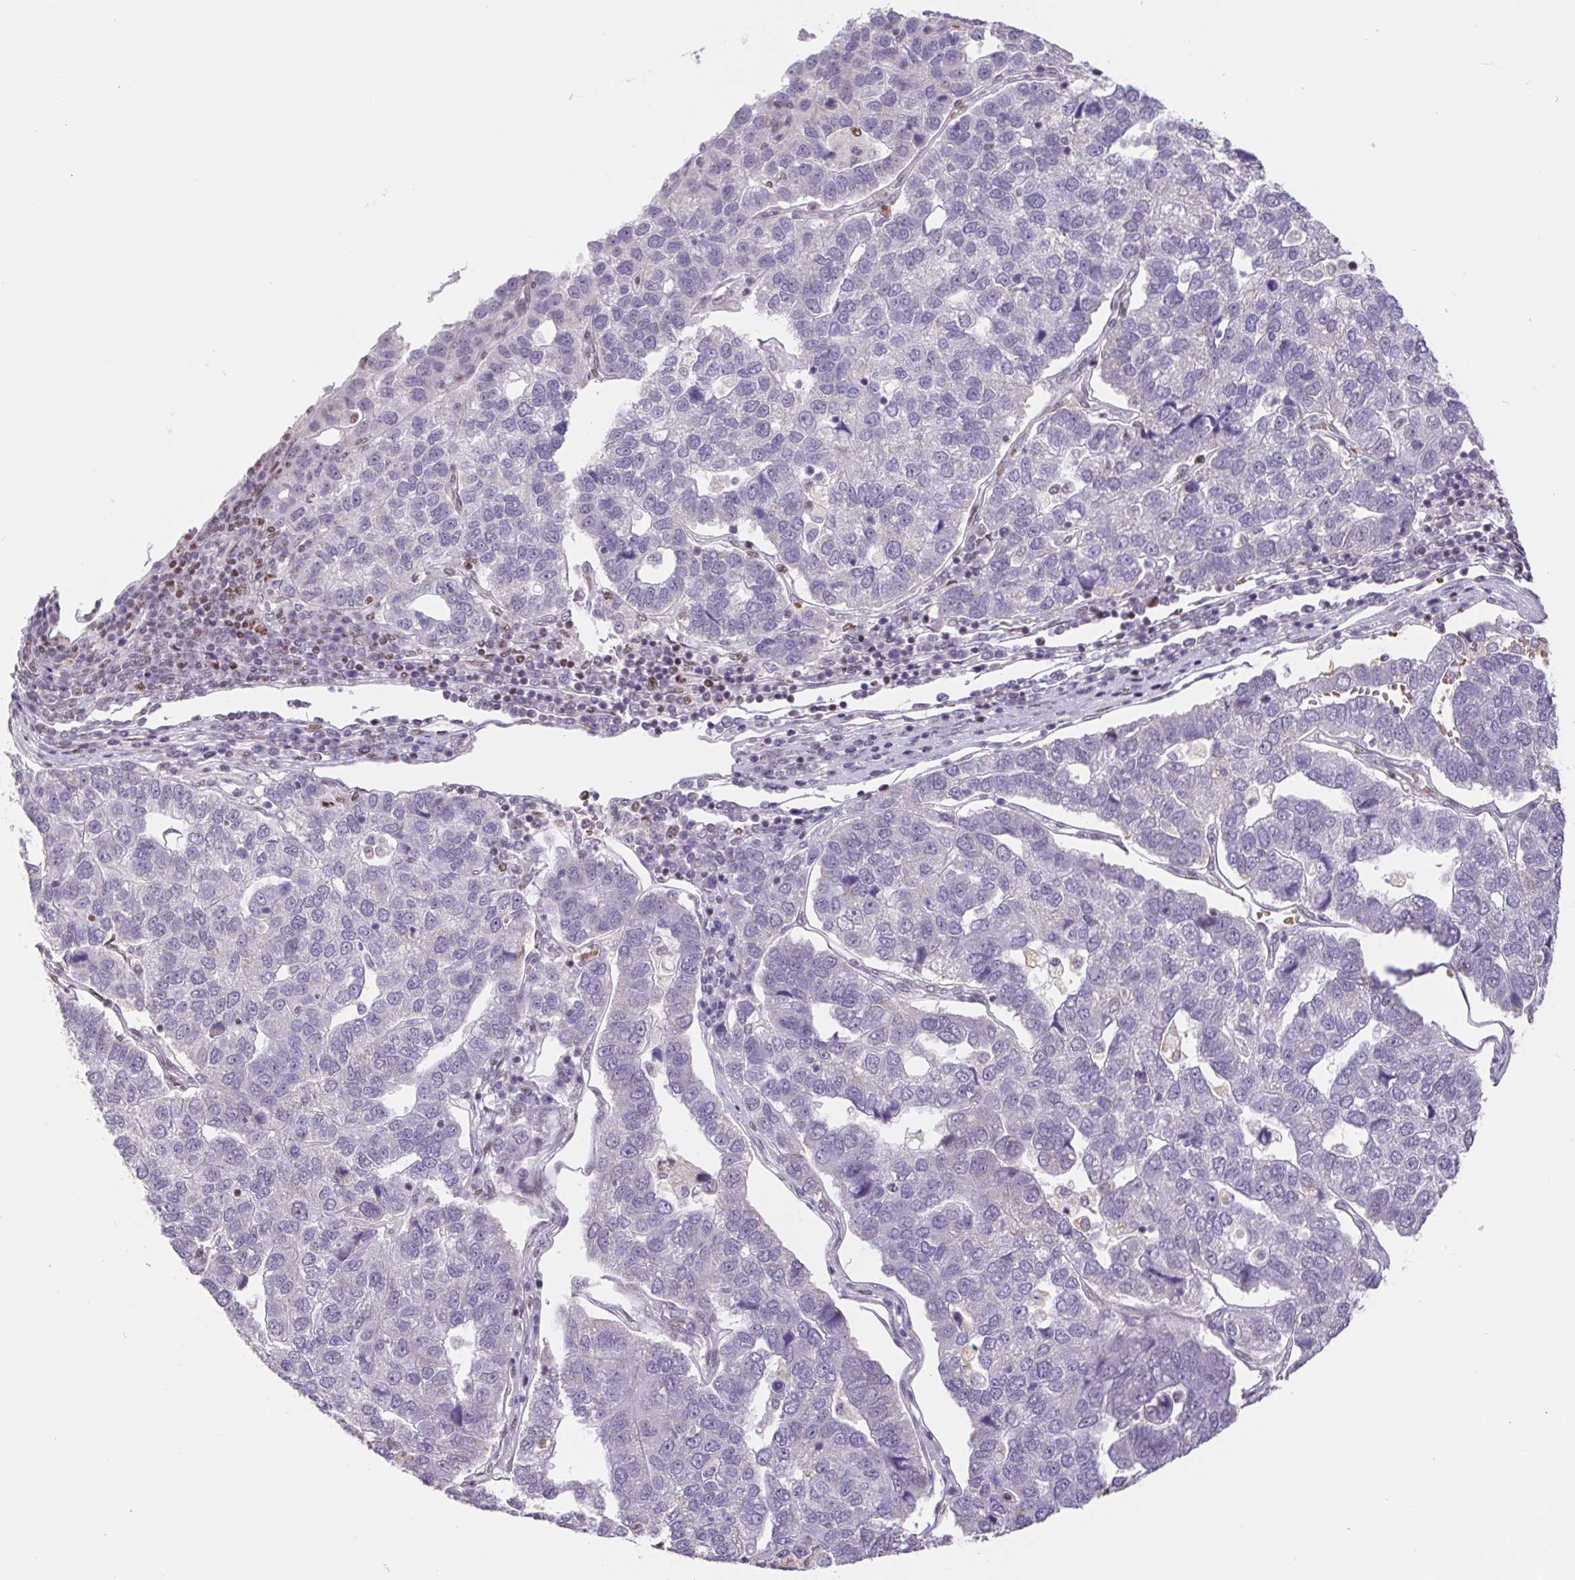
{"staining": {"intensity": "negative", "quantity": "none", "location": "none"}, "tissue": "pancreatic cancer", "cell_type": "Tumor cells", "image_type": "cancer", "snomed": [{"axis": "morphology", "description": "Adenocarcinoma, NOS"}, {"axis": "topography", "description": "Pancreas"}], "caption": "A high-resolution photomicrograph shows IHC staining of adenocarcinoma (pancreatic), which demonstrates no significant positivity in tumor cells.", "gene": "TRERF1", "patient": {"sex": "female", "age": 61}}